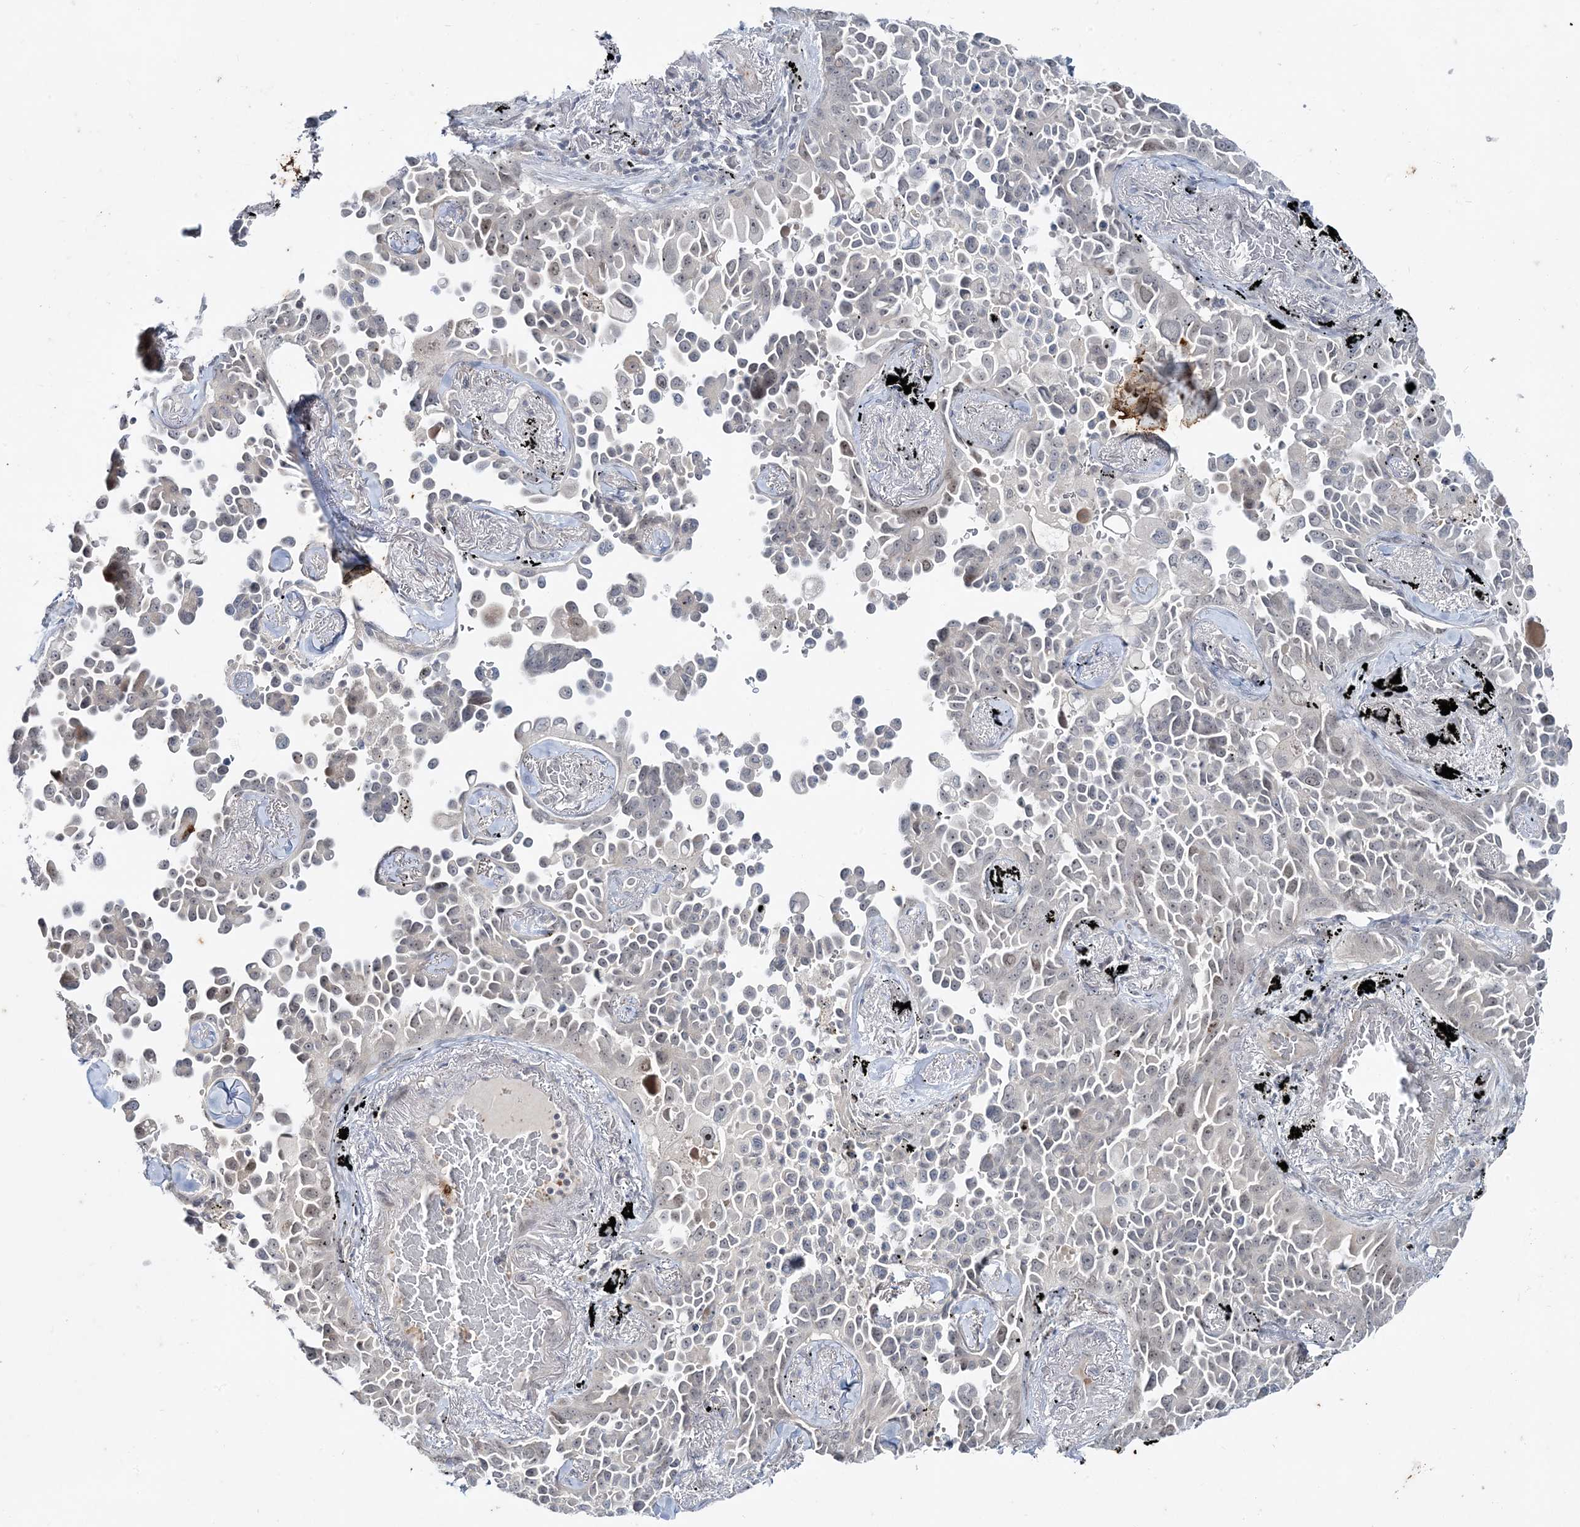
{"staining": {"intensity": "negative", "quantity": "none", "location": "none"}, "tissue": "lung cancer", "cell_type": "Tumor cells", "image_type": "cancer", "snomed": [{"axis": "morphology", "description": "Adenocarcinoma, NOS"}, {"axis": "topography", "description": "Lung"}], "caption": "Lung cancer (adenocarcinoma) stained for a protein using immunohistochemistry (IHC) demonstrates no expression tumor cells.", "gene": "LEXM", "patient": {"sex": "female", "age": 67}}